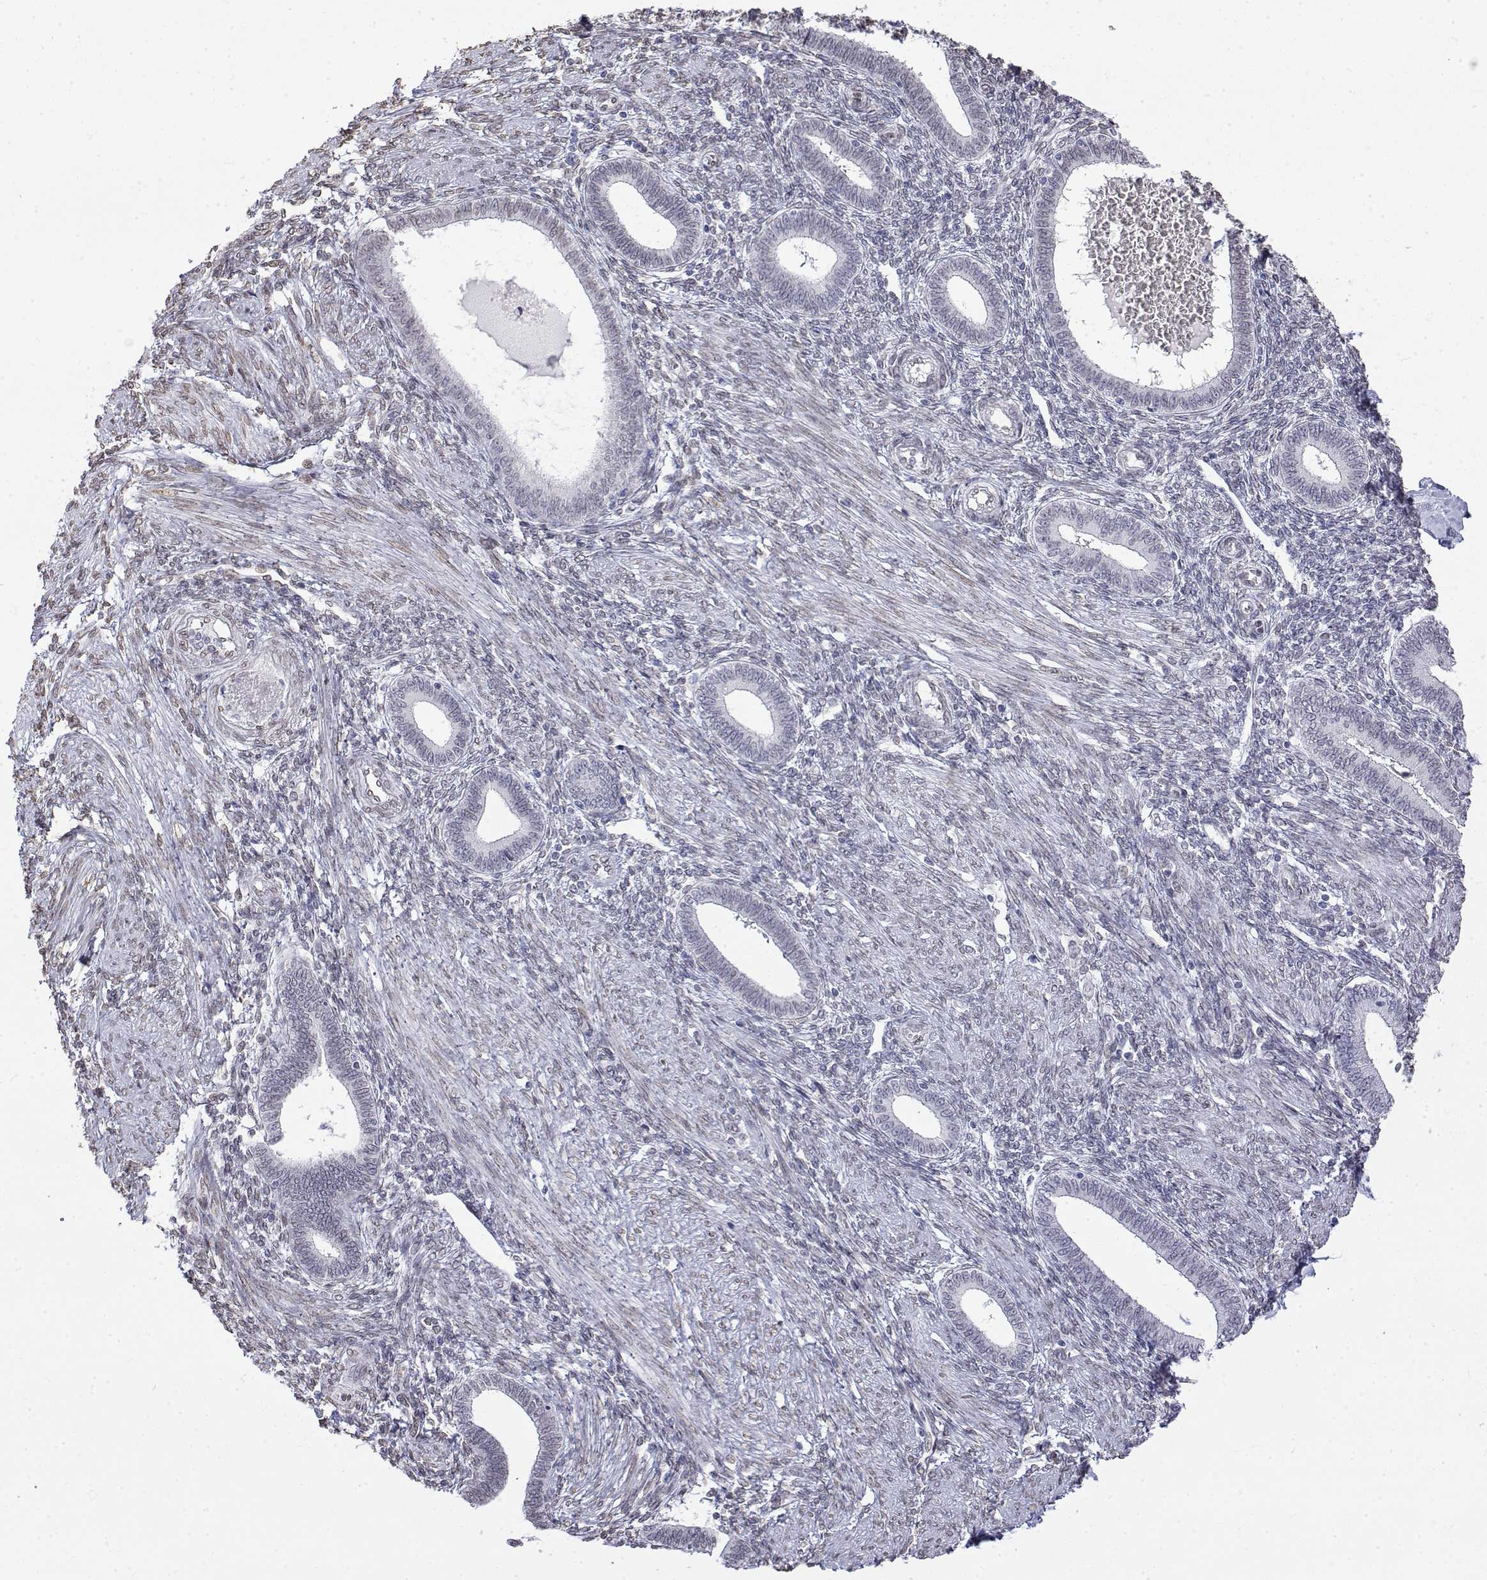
{"staining": {"intensity": "weak", "quantity": "<25%", "location": "nuclear"}, "tissue": "endometrium", "cell_type": "Cells in endometrial stroma", "image_type": "normal", "snomed": [{"axis": "morphology", "description": "Normal tissue, NOS"}, {"axis": "topography", "description": "Endometrium"}], "caption": "Protein analysis of unremarkable endometrium reveals no significant positivity in cells in endometrial stroma. (DAB (3,3'-diaminobenzidine) immunohistochemistry with hematoxylin counter stain).", "gene": "ZNF532", "patient": {"sex": "female", "age": 42}}